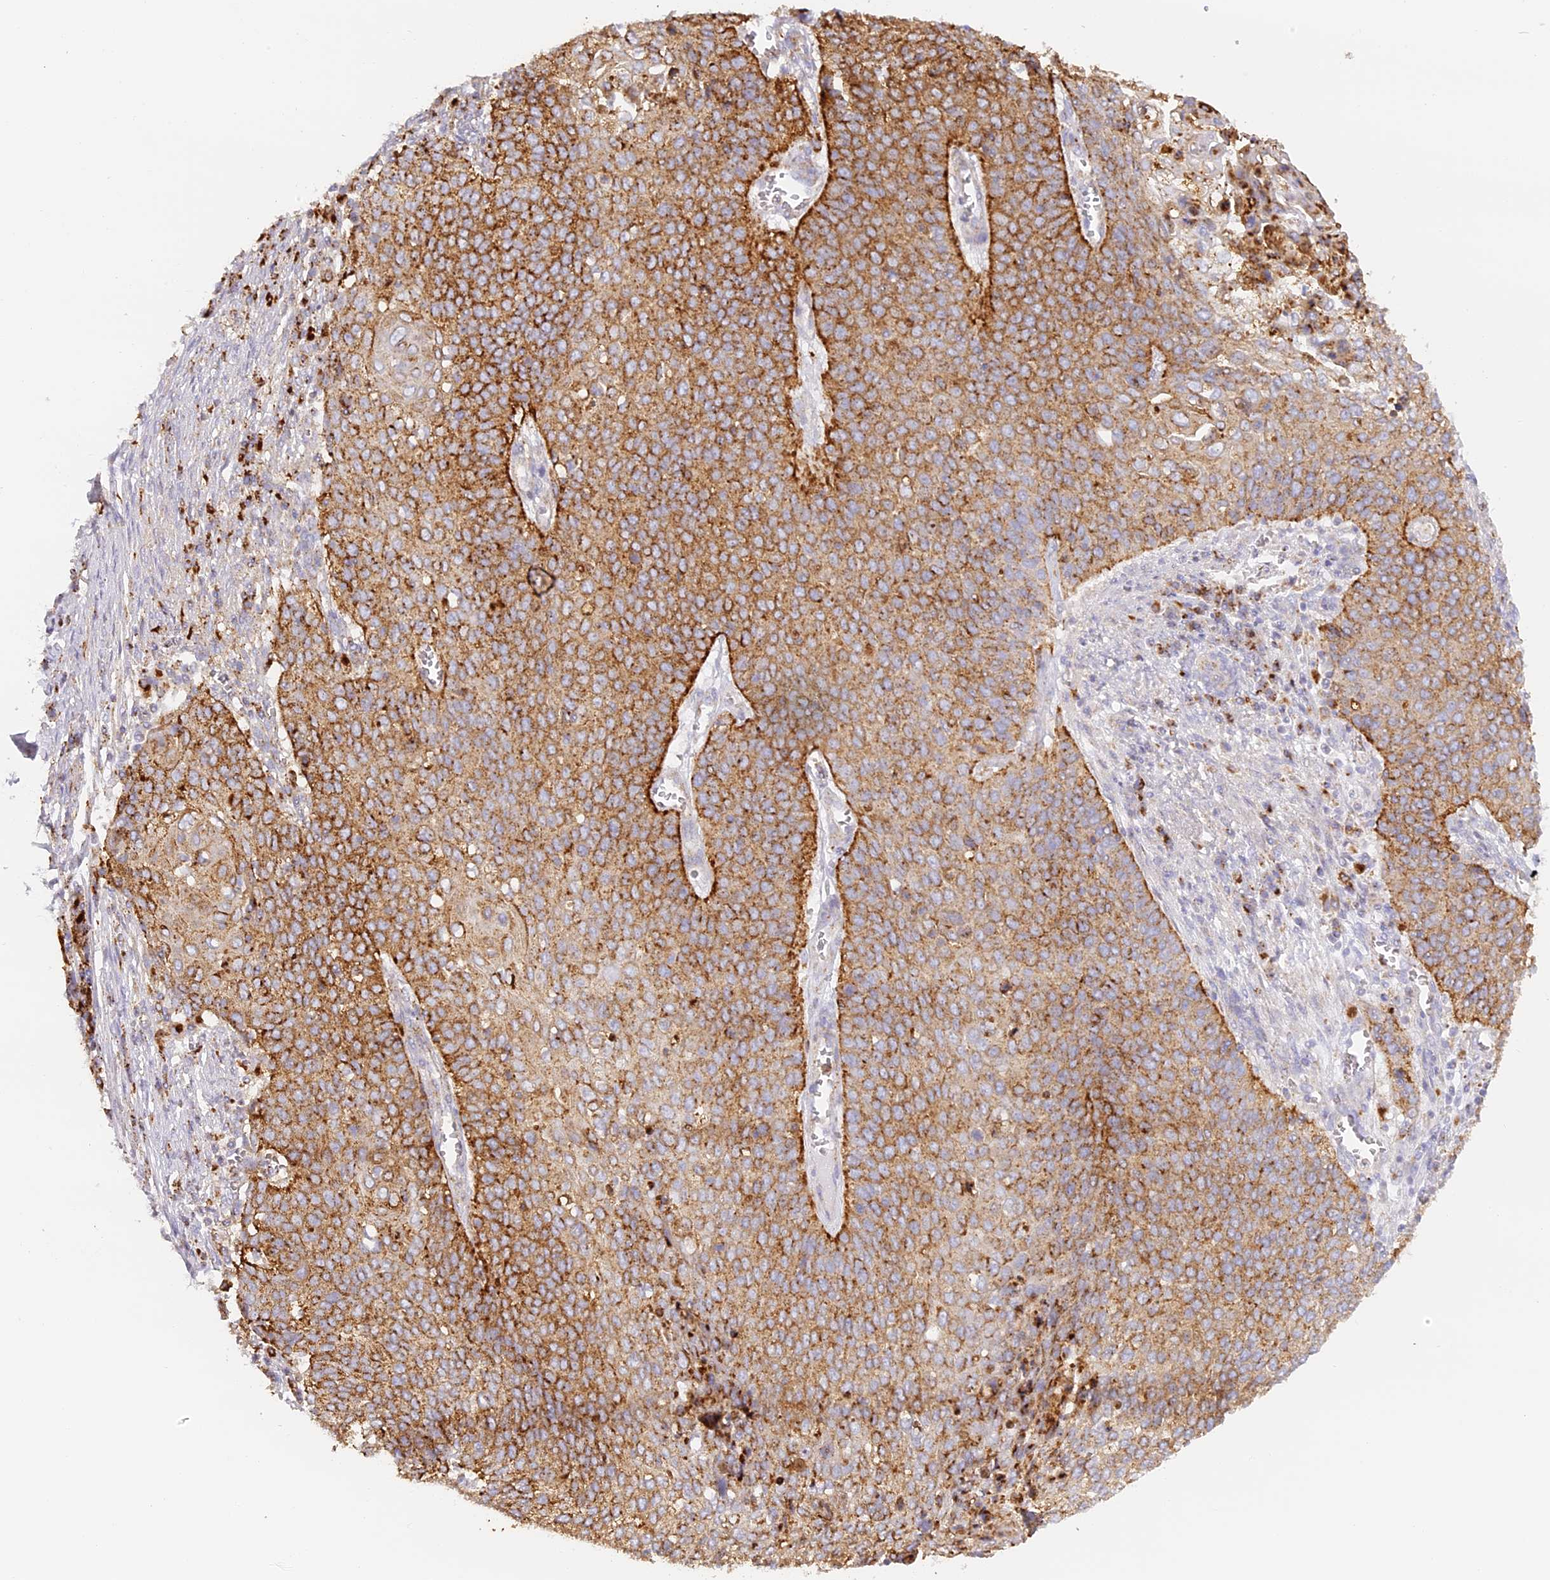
{"staining": {"intensity": "moderate", "quantity": ">75%", "location": "cytoplasmic/membranous"}, "tissue": "cervical cancer", "cell_type": "Tumor cells", "image_type": "cancer", "snomed": [{"axis": "morphology", "description": "Squamous cell carcinoma, NOS"}, {"axis": "topography", "description": "Cervix"}], "caption": "Brown immunohistochemical staining in squamous cell carcinoma (cervical) demonstrates moderate cytoplasmic/membranous positivity in about >75% of tumor cells.", "gene": "LAMP2", "patient": {"sex": "female", "age": 39}}